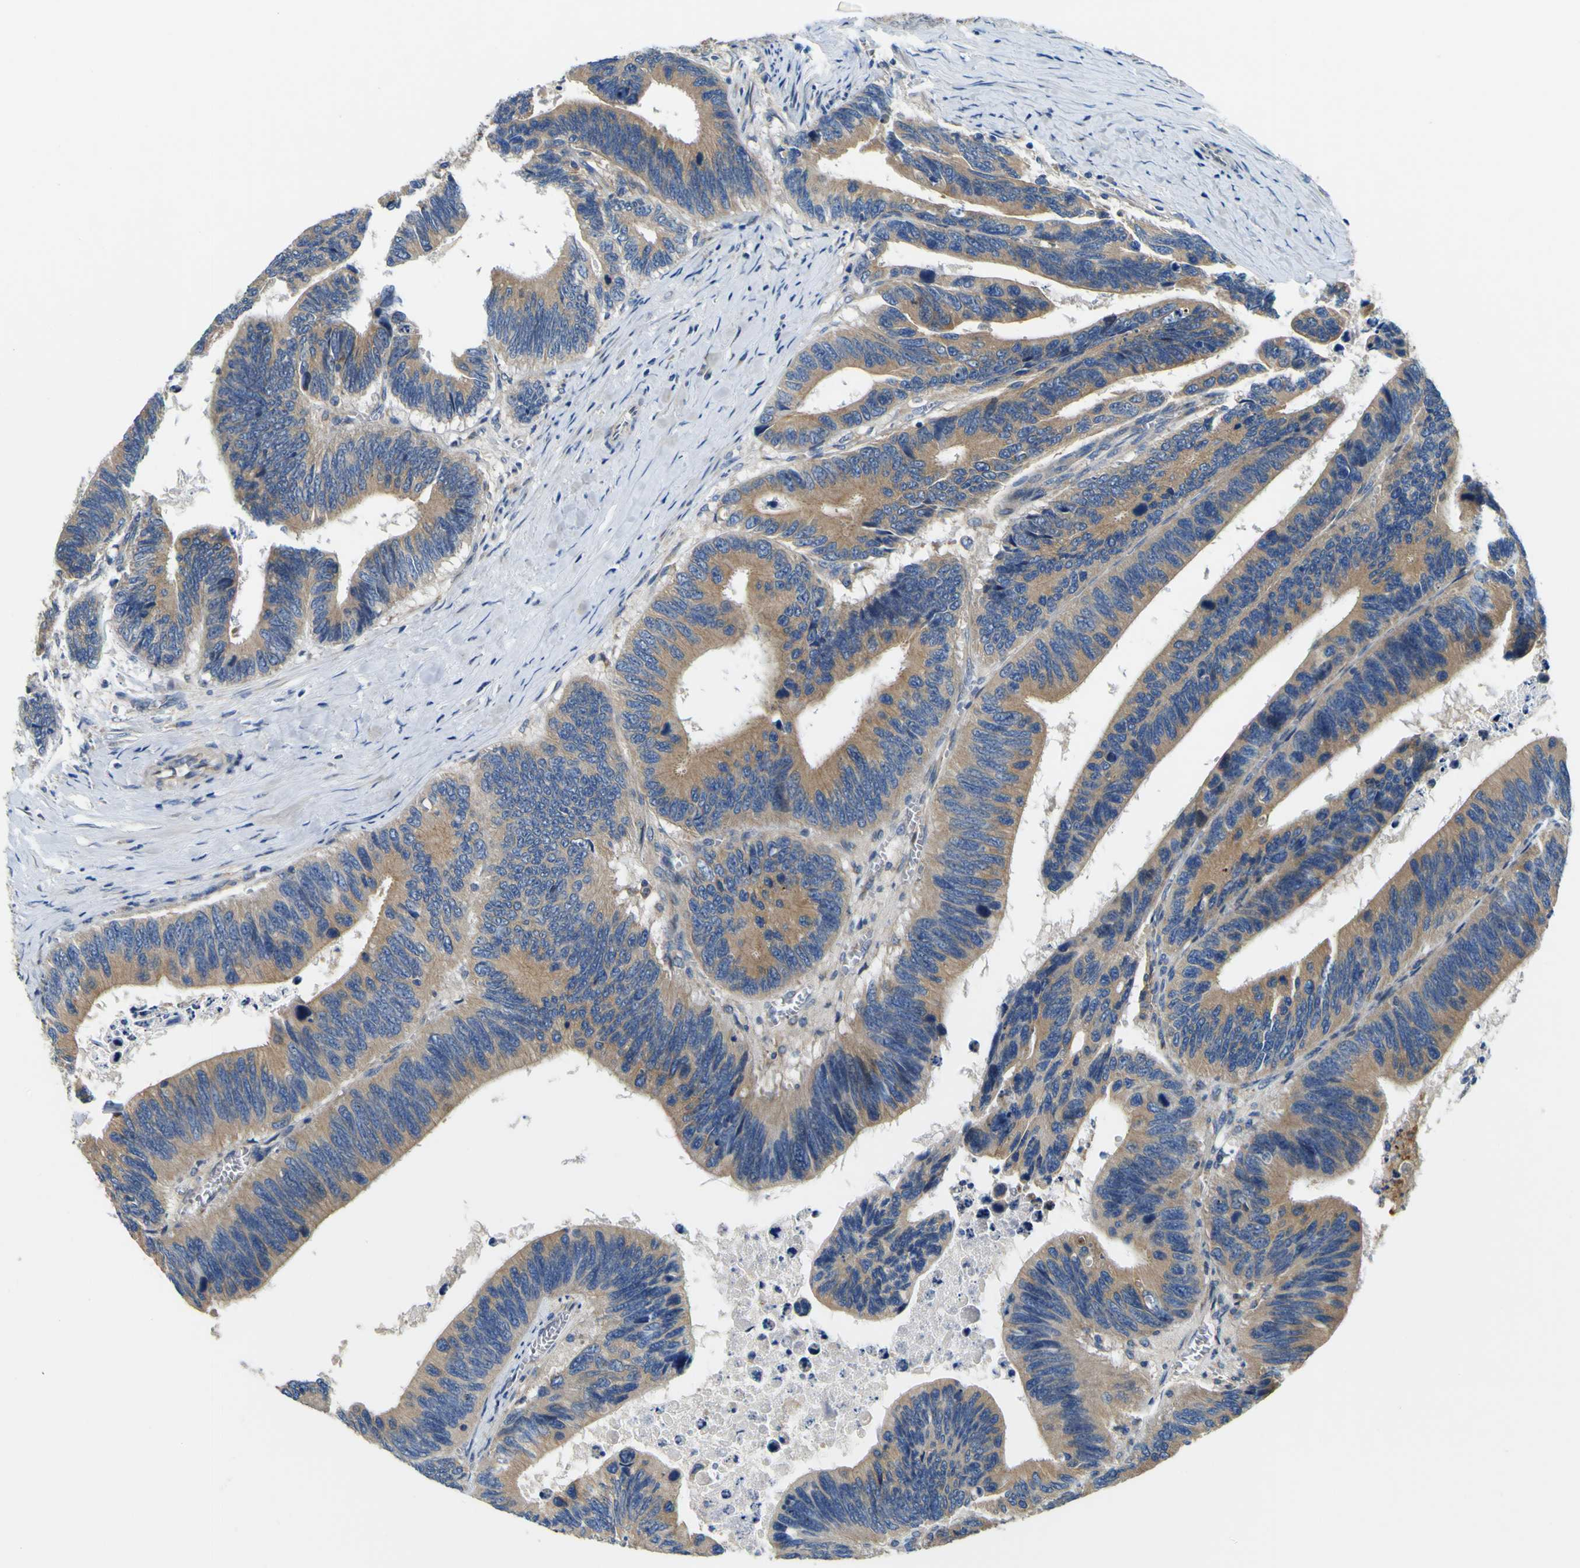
{"staining": {"intensity": "moderate", "quantity": ">75%", "location": "cytoplasmic/membranous"}, "tissue": "colorectal cancer", "cell_type": "Tumor cells", "image_type": "cancer", "snomed": [{"axis": "morphology", "description": "Adenocarcinoma, NOS"}, {"axis": "topography", "description": "Colon"}], "caption": "Colorectal cancer (adenocarcinoma) stained for a protein (brown) demonstrates moderate cytoplasmic/membranous positive positivity in approximately >75% of tumor cells.", "gene": "CLSTN1", "patient": {"sex": "male", "age": 72}}